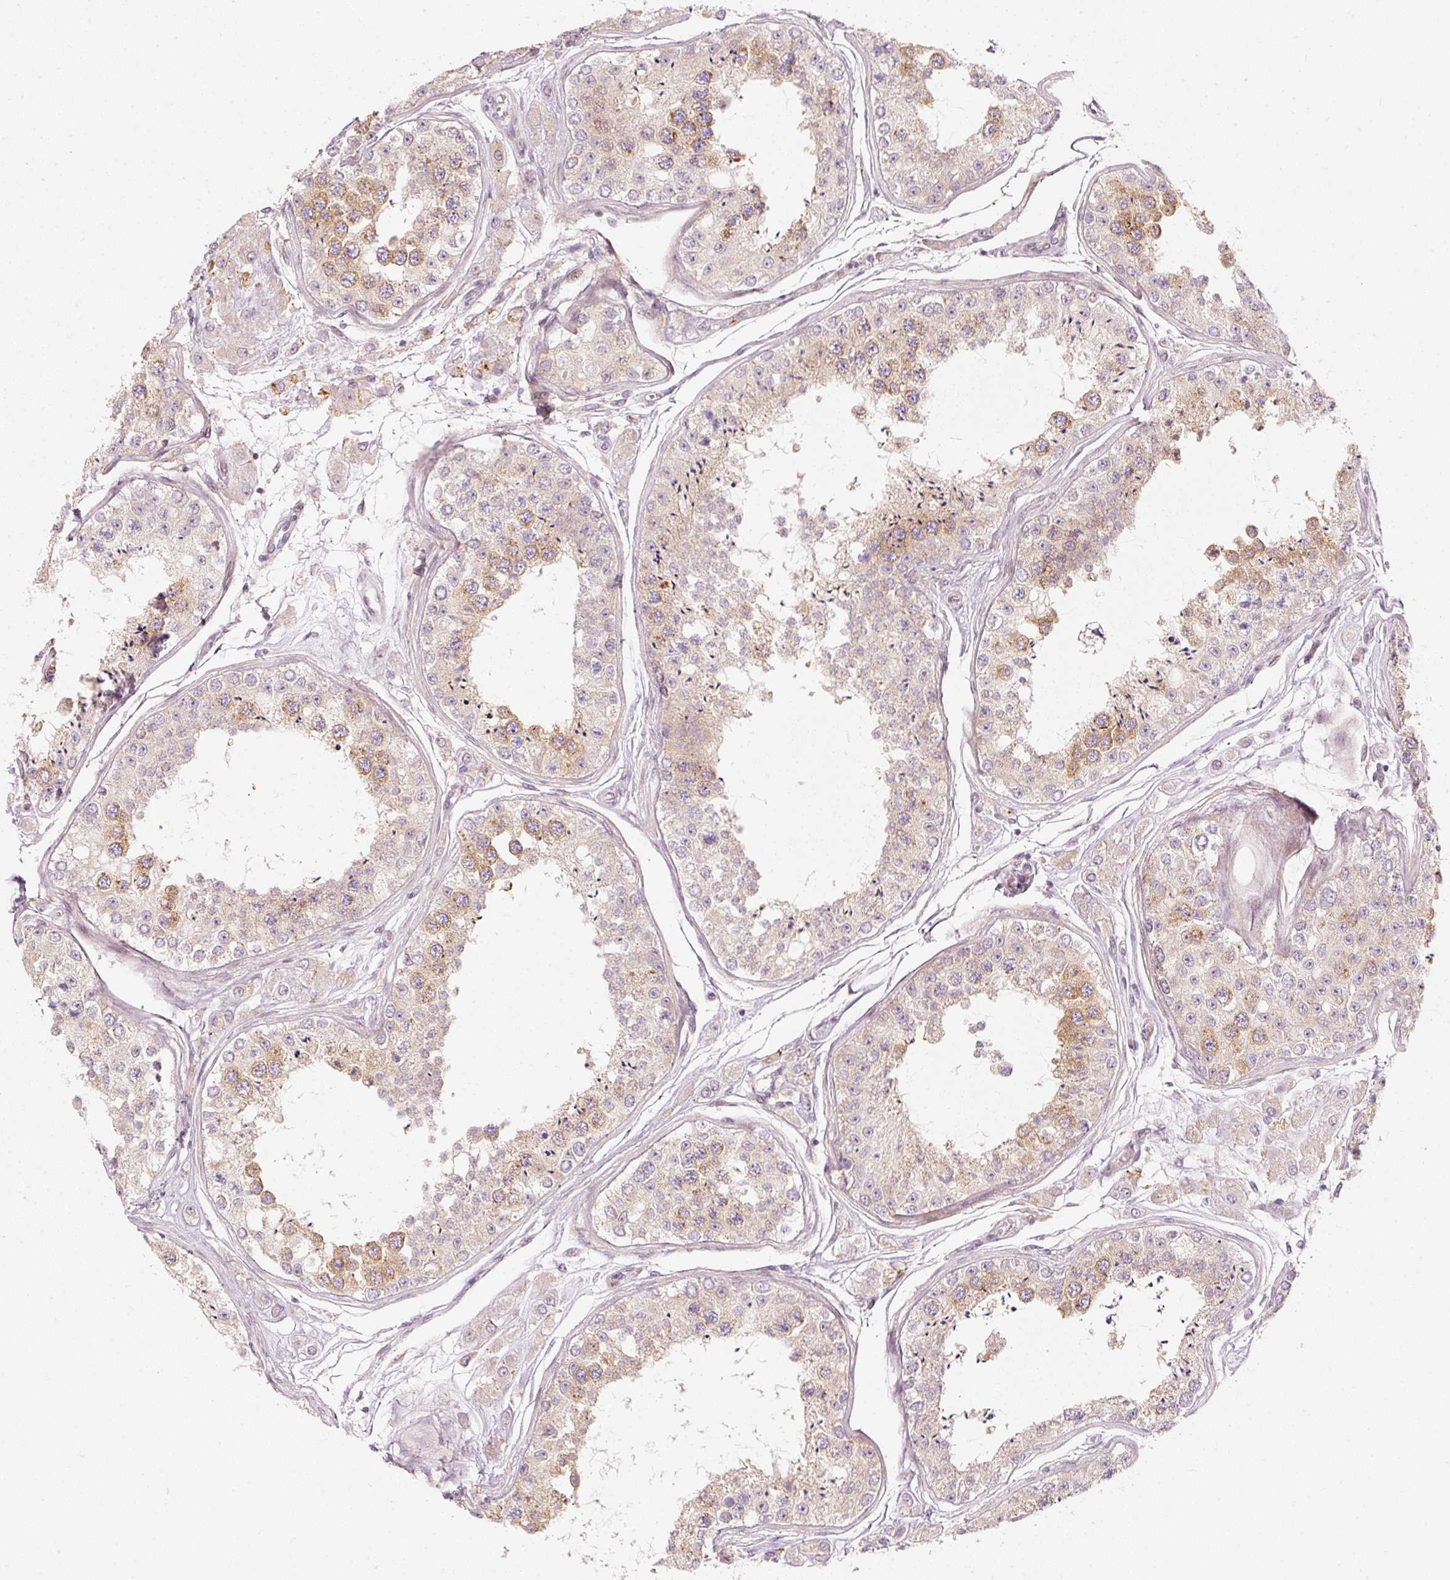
{"staining": {"intensity": "moderate", "quantity": "25%-75%", "location": "cytoplasmic/membranous"}, "tissue": "testis", "cell_type": "Cells in seminiferous ducts", "image_type": "normal", "snomed": [{"axis": "morphology", "description": "Normal tissue, NOS"}, {"axis": "topography", "description": "Testis"}], "caption": "Immunohistochemistry (IHC) (DAB) staining of normal human testis exhibits moderate cytoplasmic/membranous protein staining in approximately 25%-75% of cells in seminiferous ducts.", "gene": "SLC20A1", "patient": {"sex": "male", "age": 25}}